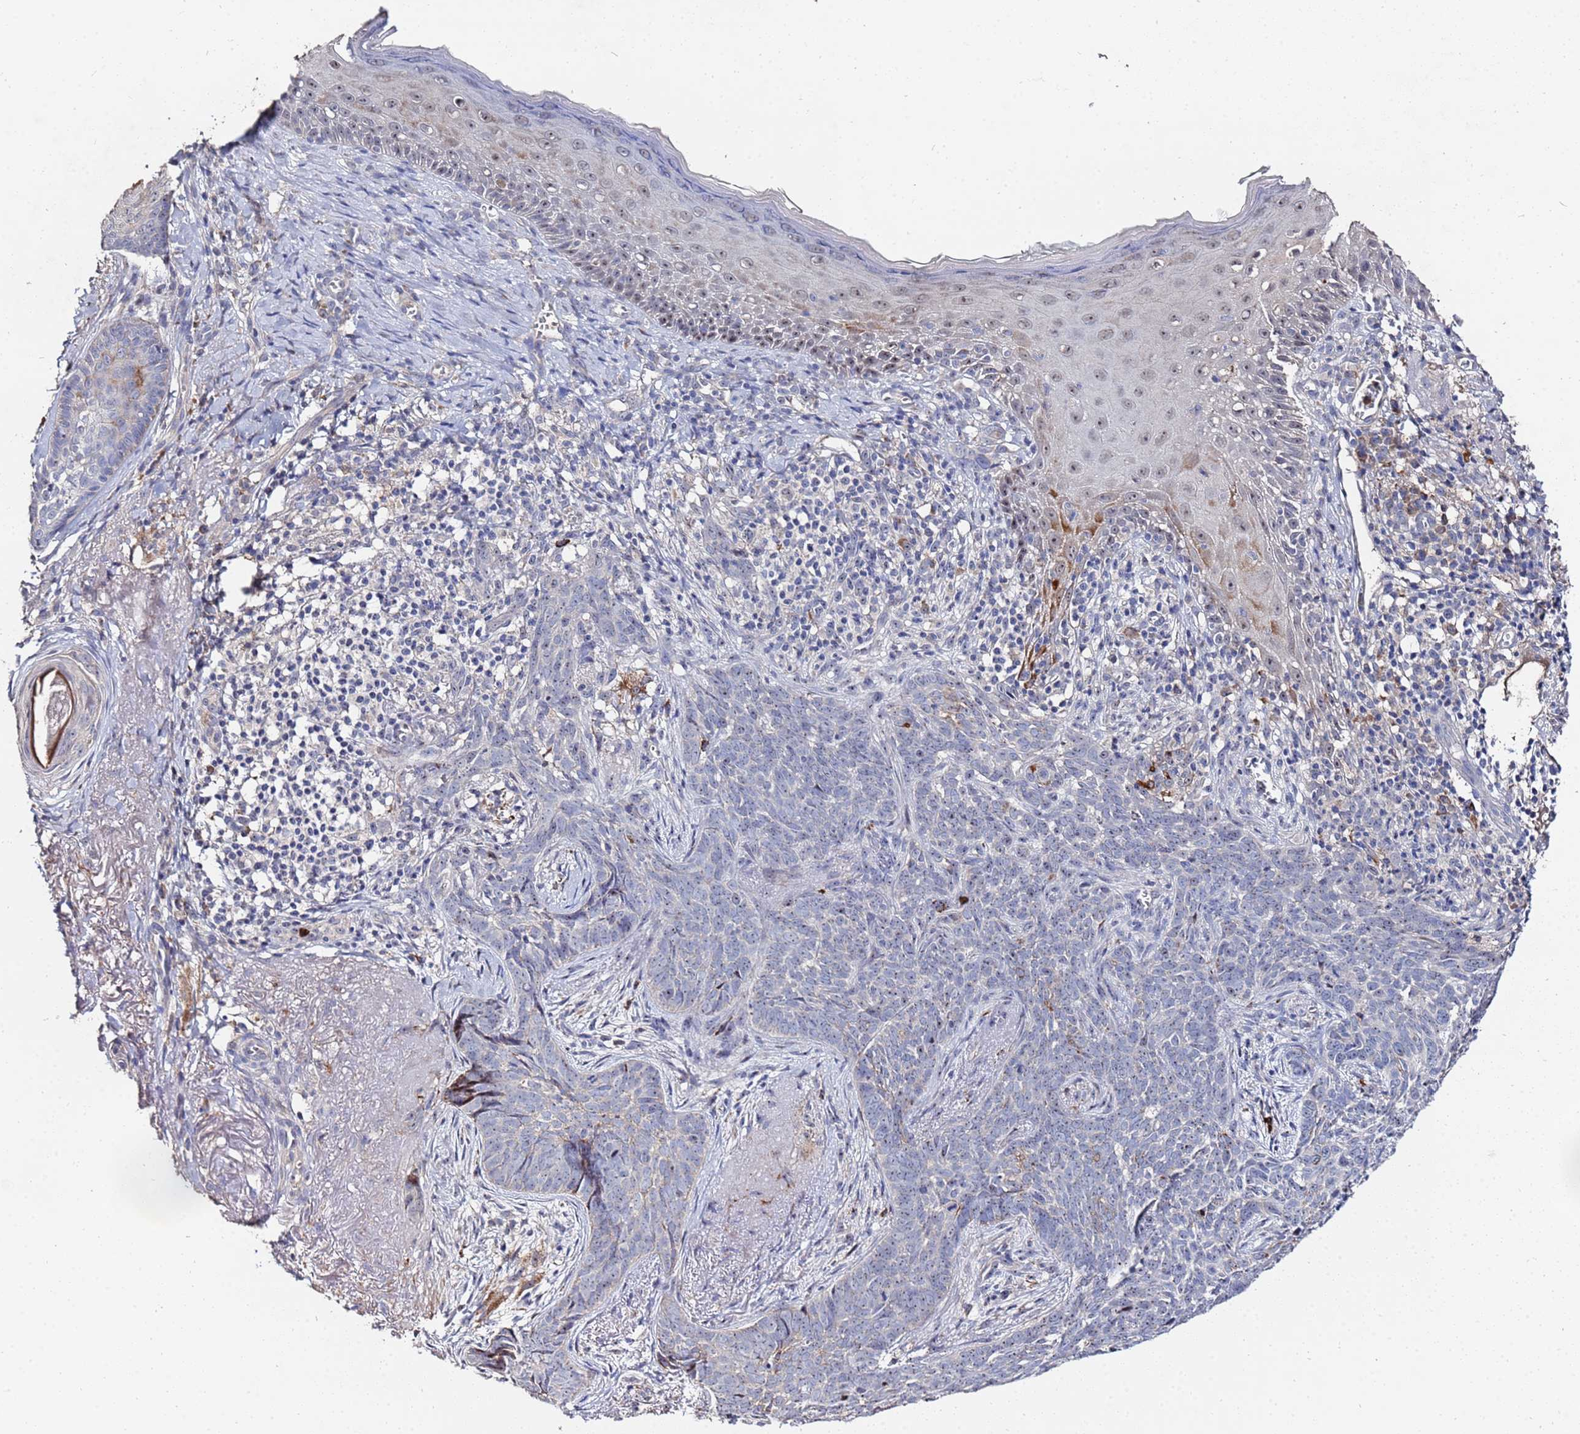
{"staining": {"intensity": "negative", "quantity": "none", "location": "none"}, "tissue": "skin cancer", "cell_type": "Tumor cells", "image_type": "cancer", "snomed": [{"axis": "morphology", "description": "Basal cell carcinoma"}, {"axis": "topography", "description": "Skin"}], "caption": "DAB immunohistochemical staining of skin cancer (basal cell carcinoma) demonstrates no significant staining in tumor cells.", "gene": "TCP10L", "patient": {"sex": "female", "age": 76}}